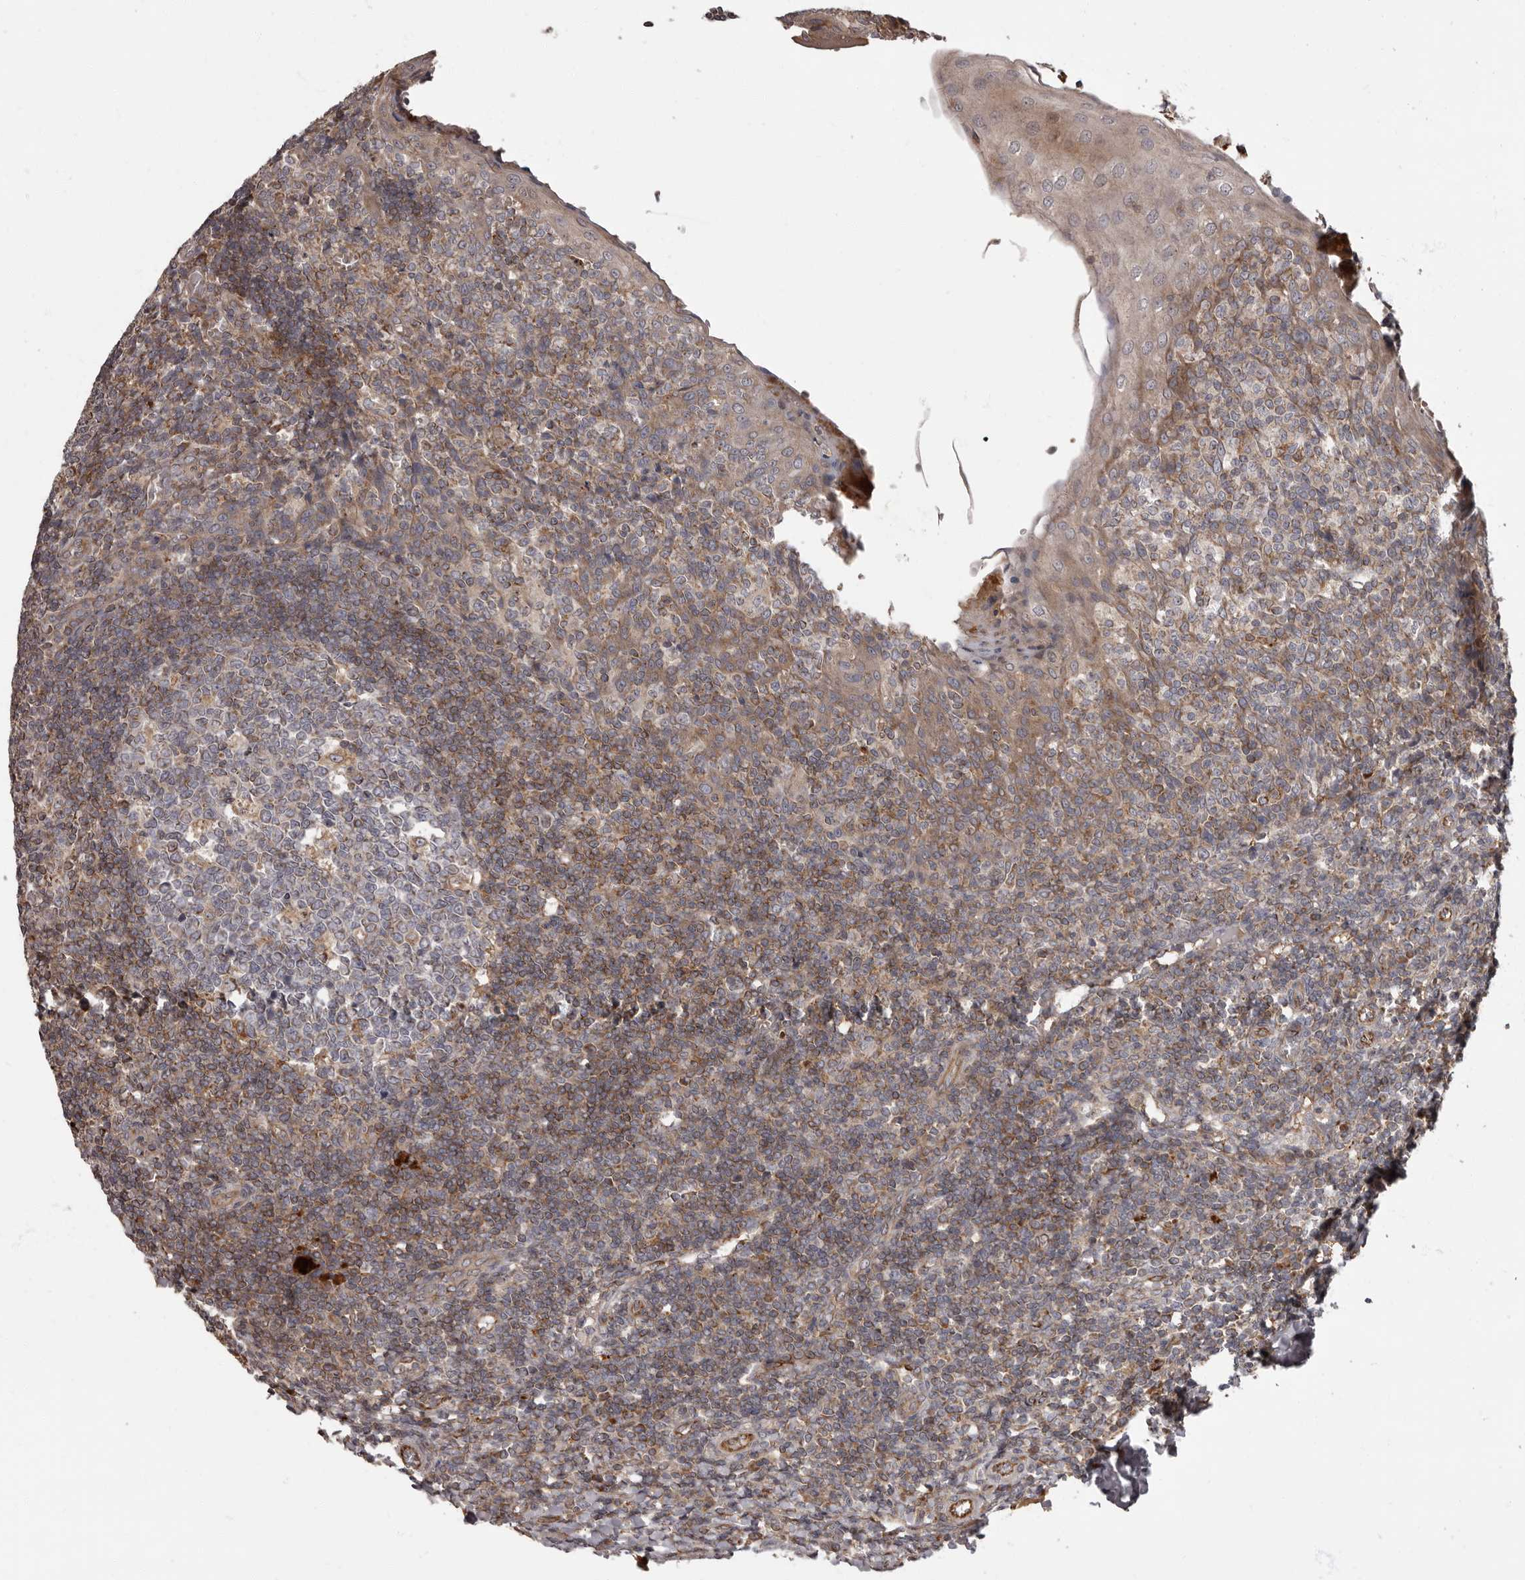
{"staining": {"intensity": "weak", "quantity": "<25%", "location": "cytoplasmic/membranous"}, "tissue": "tonsil", "cell_type": "Germinal center cells", "image_type": "normal", "snomed": [{"axis": "morphology", "description": "Normal tissue, NOS"}, {"axis": "topography", "description": "Tonsil"}], "caption": "Immunohistochemistry (IHC) of benign tonsil exhibits no staining in germinal center cells.", "gene": "ADCY2", "patient": {"sex": "female", "age": 19}}